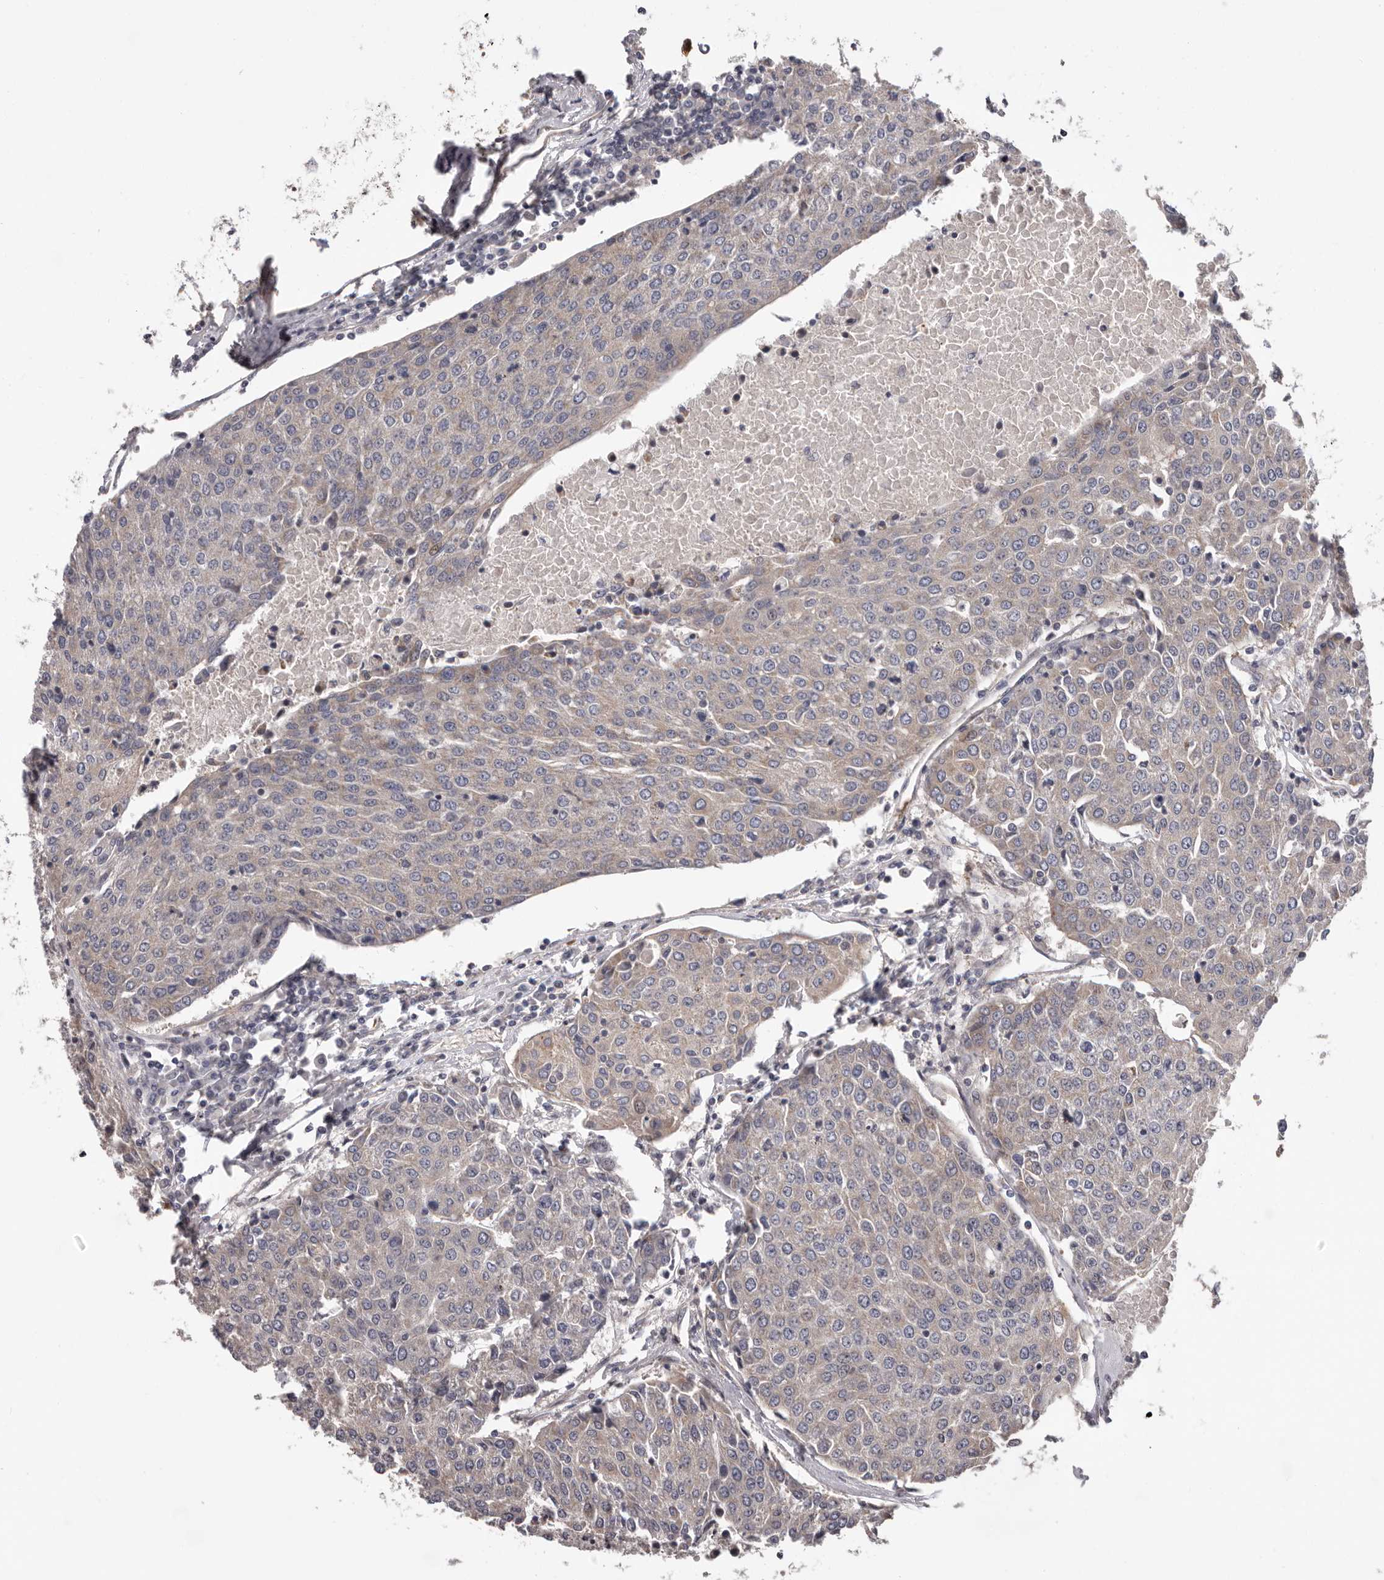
{"staining": {"intensity": "negative", "quantity": "none", "location": "none"}, "tissue": "urothelial cancer", "cell_type": "Tumor cells", "image_type": "cancer", "snomed": [{"axis": "morphology", "description": "Urothelial carcinoma, High grade"}, {"axis": "topography", "description": "Urinary bladder"}], "caption": "Urothelial carcinoma (high-grade) stained for a protein using immunohistochemistry (IHC) displays no positivity tumor cells.", "gene": "VPS37A", "patient": {"sex": "female", "age": 85}}